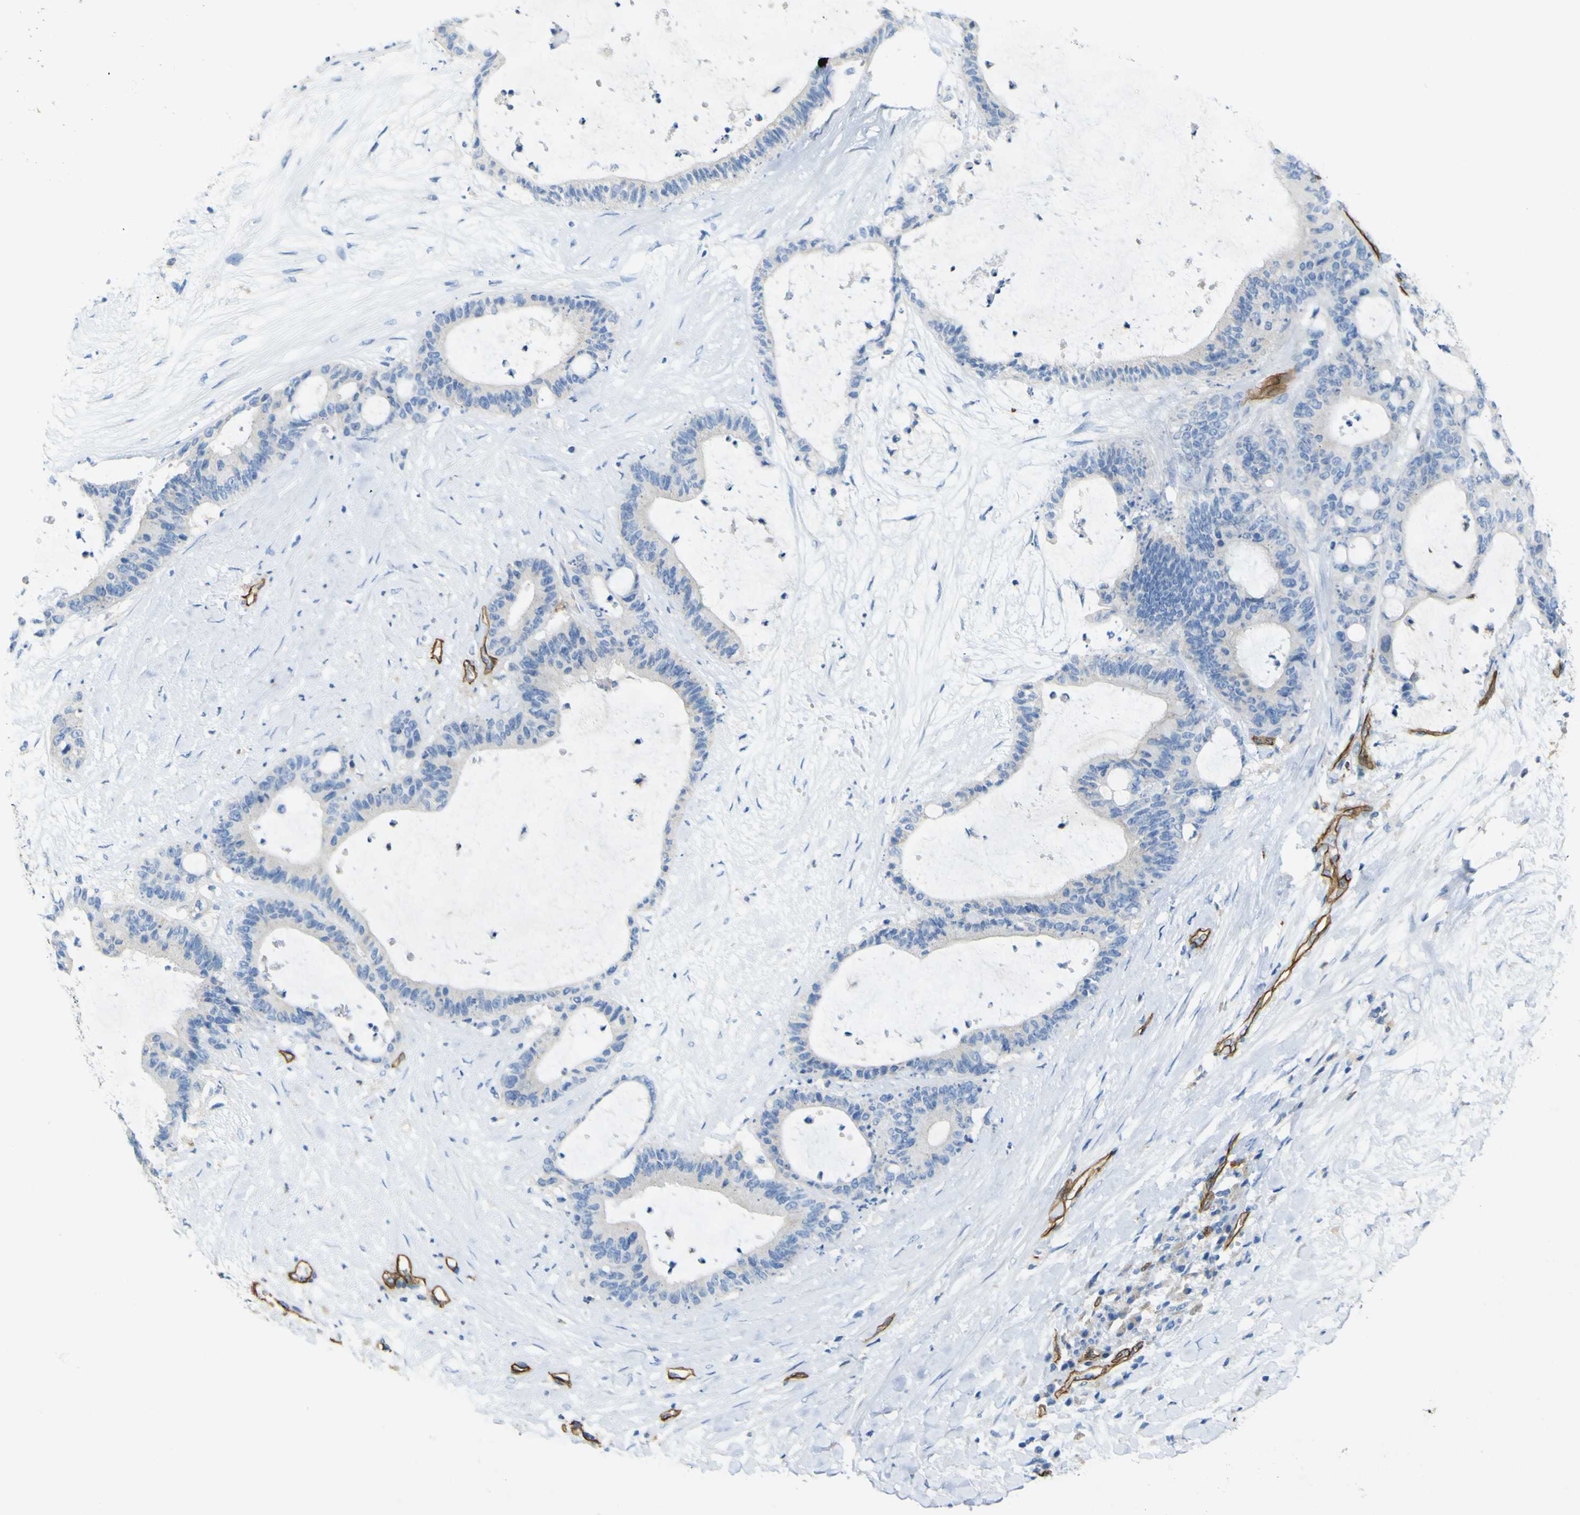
{"staining": {"intensity": "negative", "quantity": "none", "location": "none"}, "tissue": "liver cancer", "cell_type": "Tumor cells", "image_type": "cancer", "snomed": [{"axis": "morphology", "description": "Cholangiocarcinoma"}, {"axis": "topography", "description": "Liver"}], "caption": "Immunohistochemistry (IHC) of liver cholangiocarcinoma demonstrates no staining in tumor cells.", "gene": "CD93", "patient": {"sex": "female", "age": 73}}